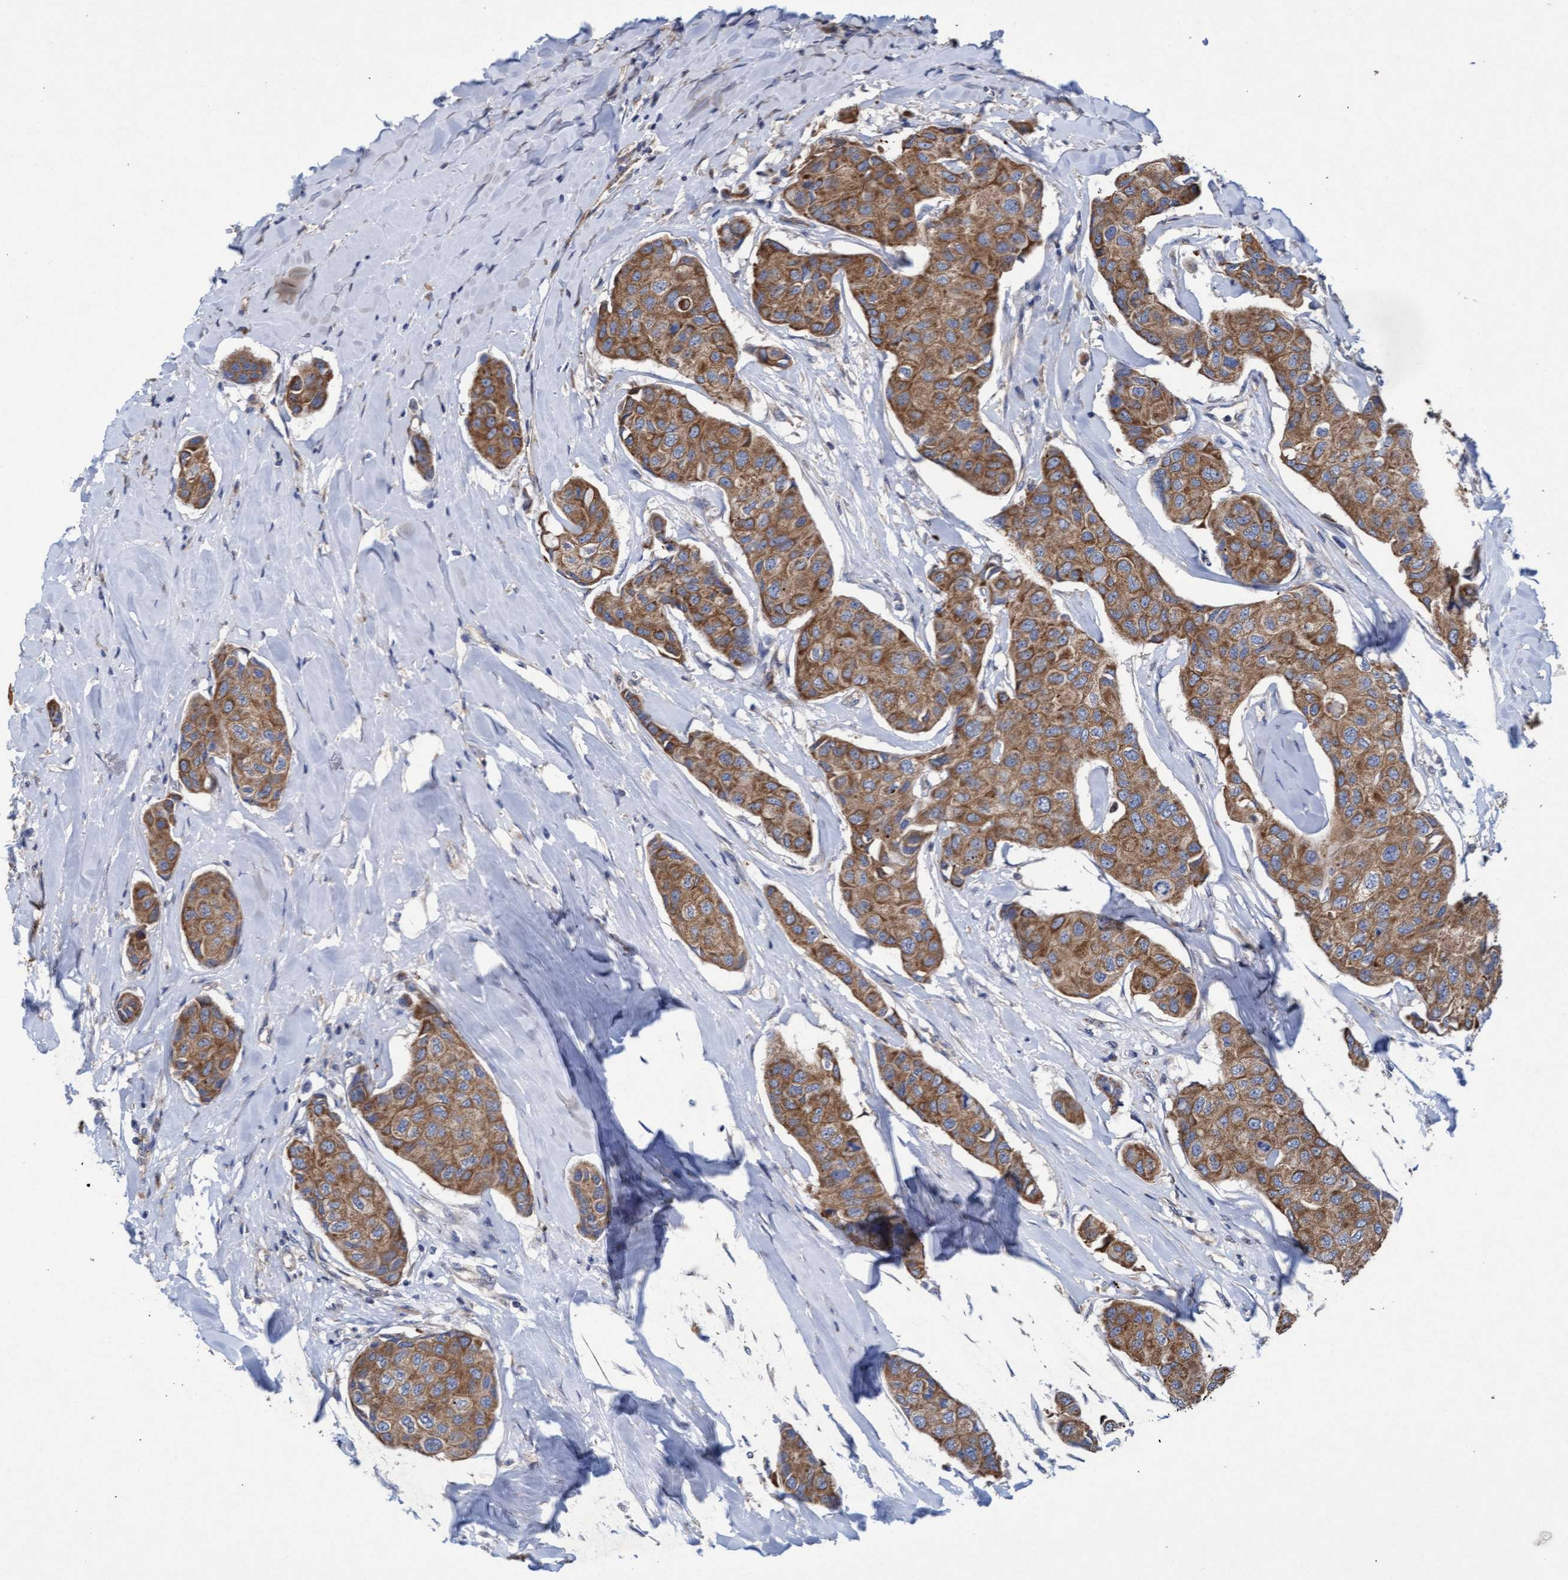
{"staining": {"intensity": "moderate", "quantity": ">75%", "location": "cytoplasmic/membranous"}, "tissue": "breast cancer", "cell_type": "Tumor cells", "image_type": "cancer", "snomed": [{"axis": "morphology", "description": "Duct carcinoma"}, {"axis": "topography", "description": "Breast"}], "caption": "Moderate cytoplasmic/membranous protein expression is present in about >75% of tumor cells in breast cancer.", "gene": "MRPL38", "patient": {"sex": "female", "age": 80}}